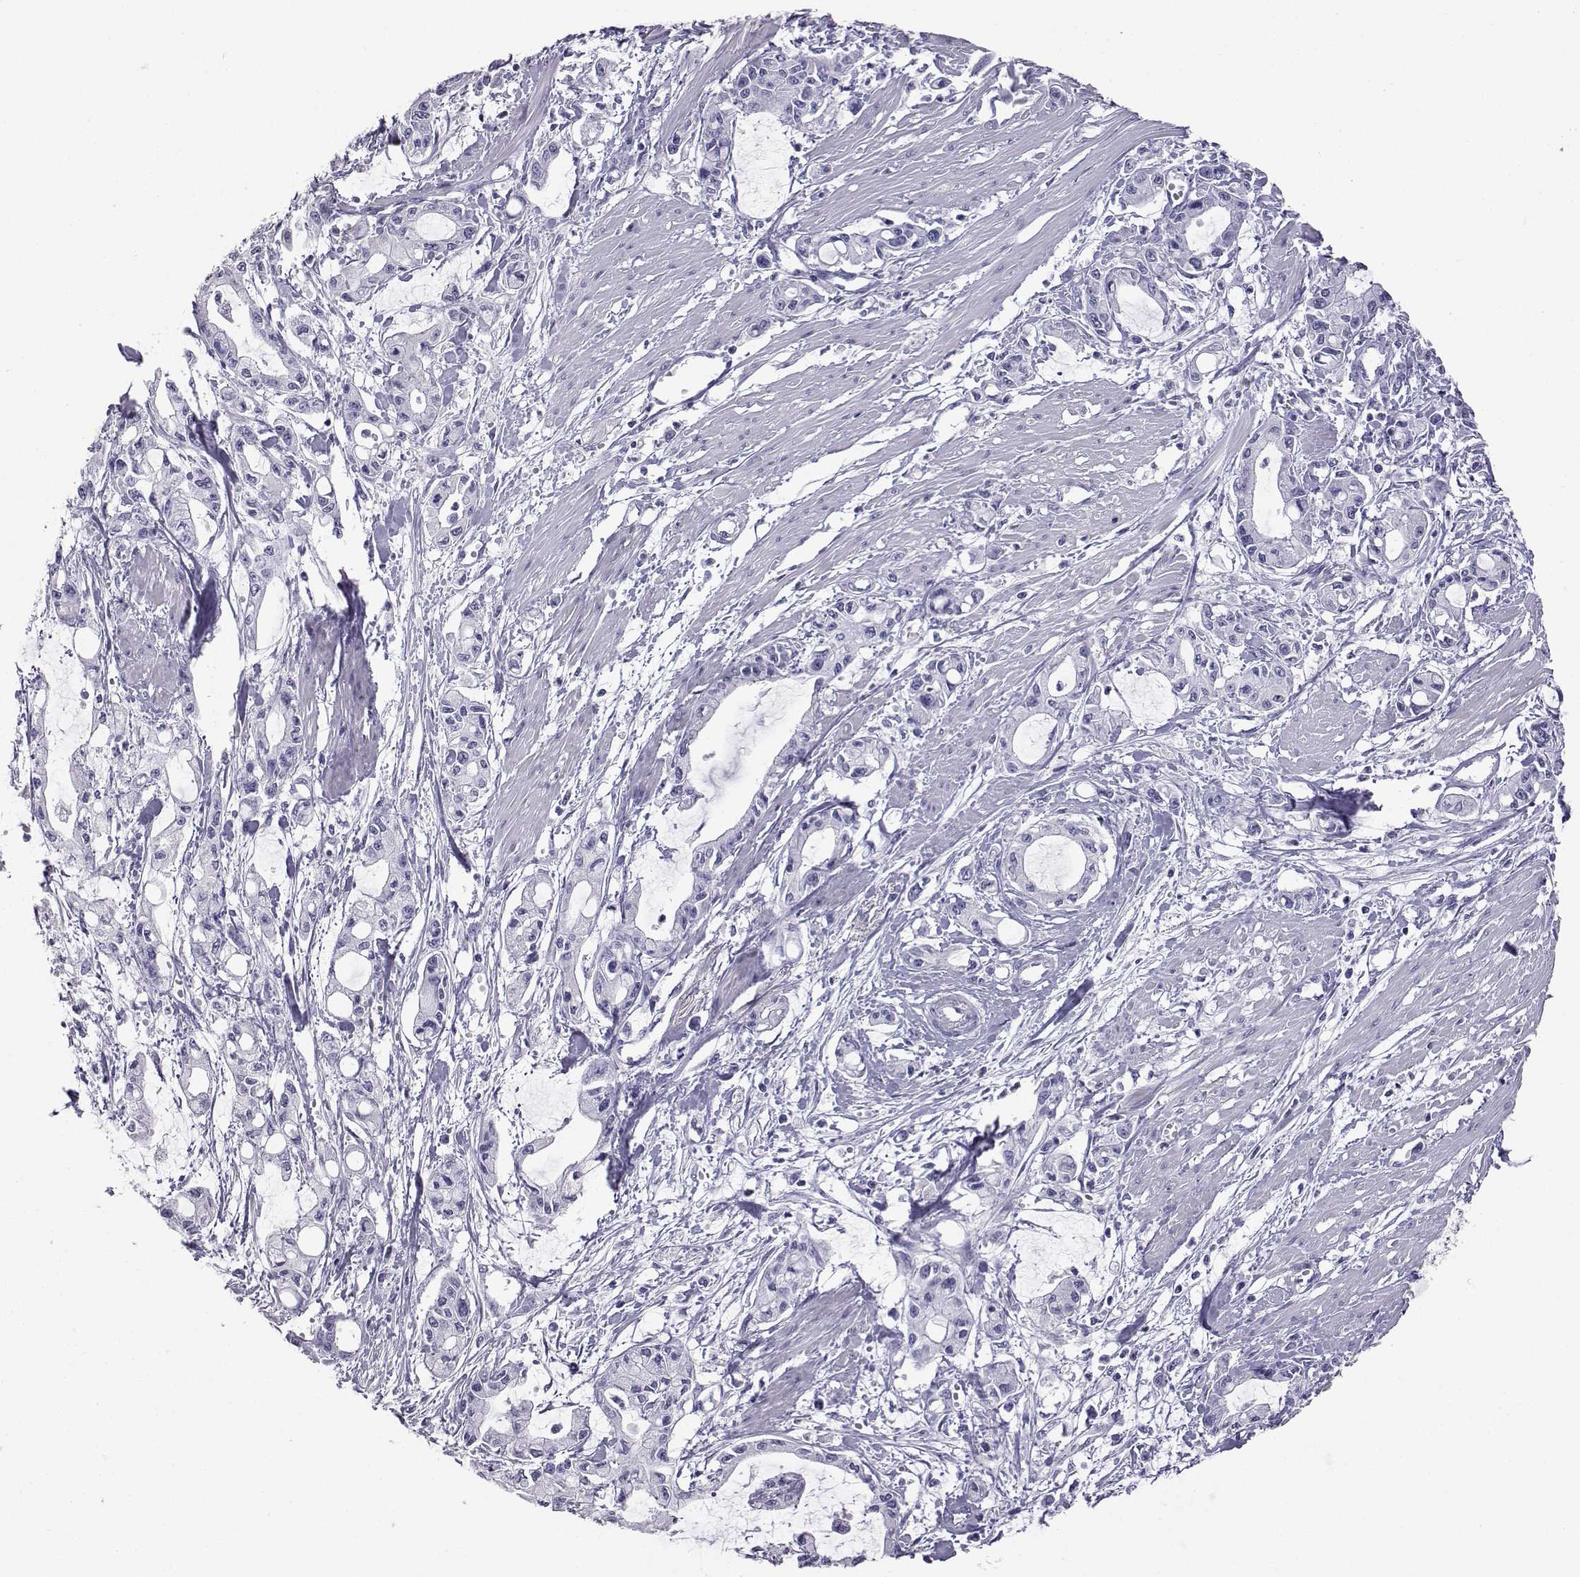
{"staining": {"intensity": "negative", "quantity": "none", "location": "none"}, "tissue": "pancreatic cancer", "cell_type": "Tumor cells", "image_type": "cancer", "snomed": [{"axis": "morphology", "description": "Adenocarcinoma, NOS"}, {"axis": "topography", "description": "Pancreas"}], "caption": "A histopathology image of human pancreatic adenocarcinoma is negative for staining in tumor cells. The staining was performed using DAB (3,3'-diaminobenzidine) to visualize the protein expression in brown, while the nuclei were stained in blue with hematoxylin (Magnification: 20x).", "gene": "AKR1B1", "patient": {"sex": "male", "age": 48}}